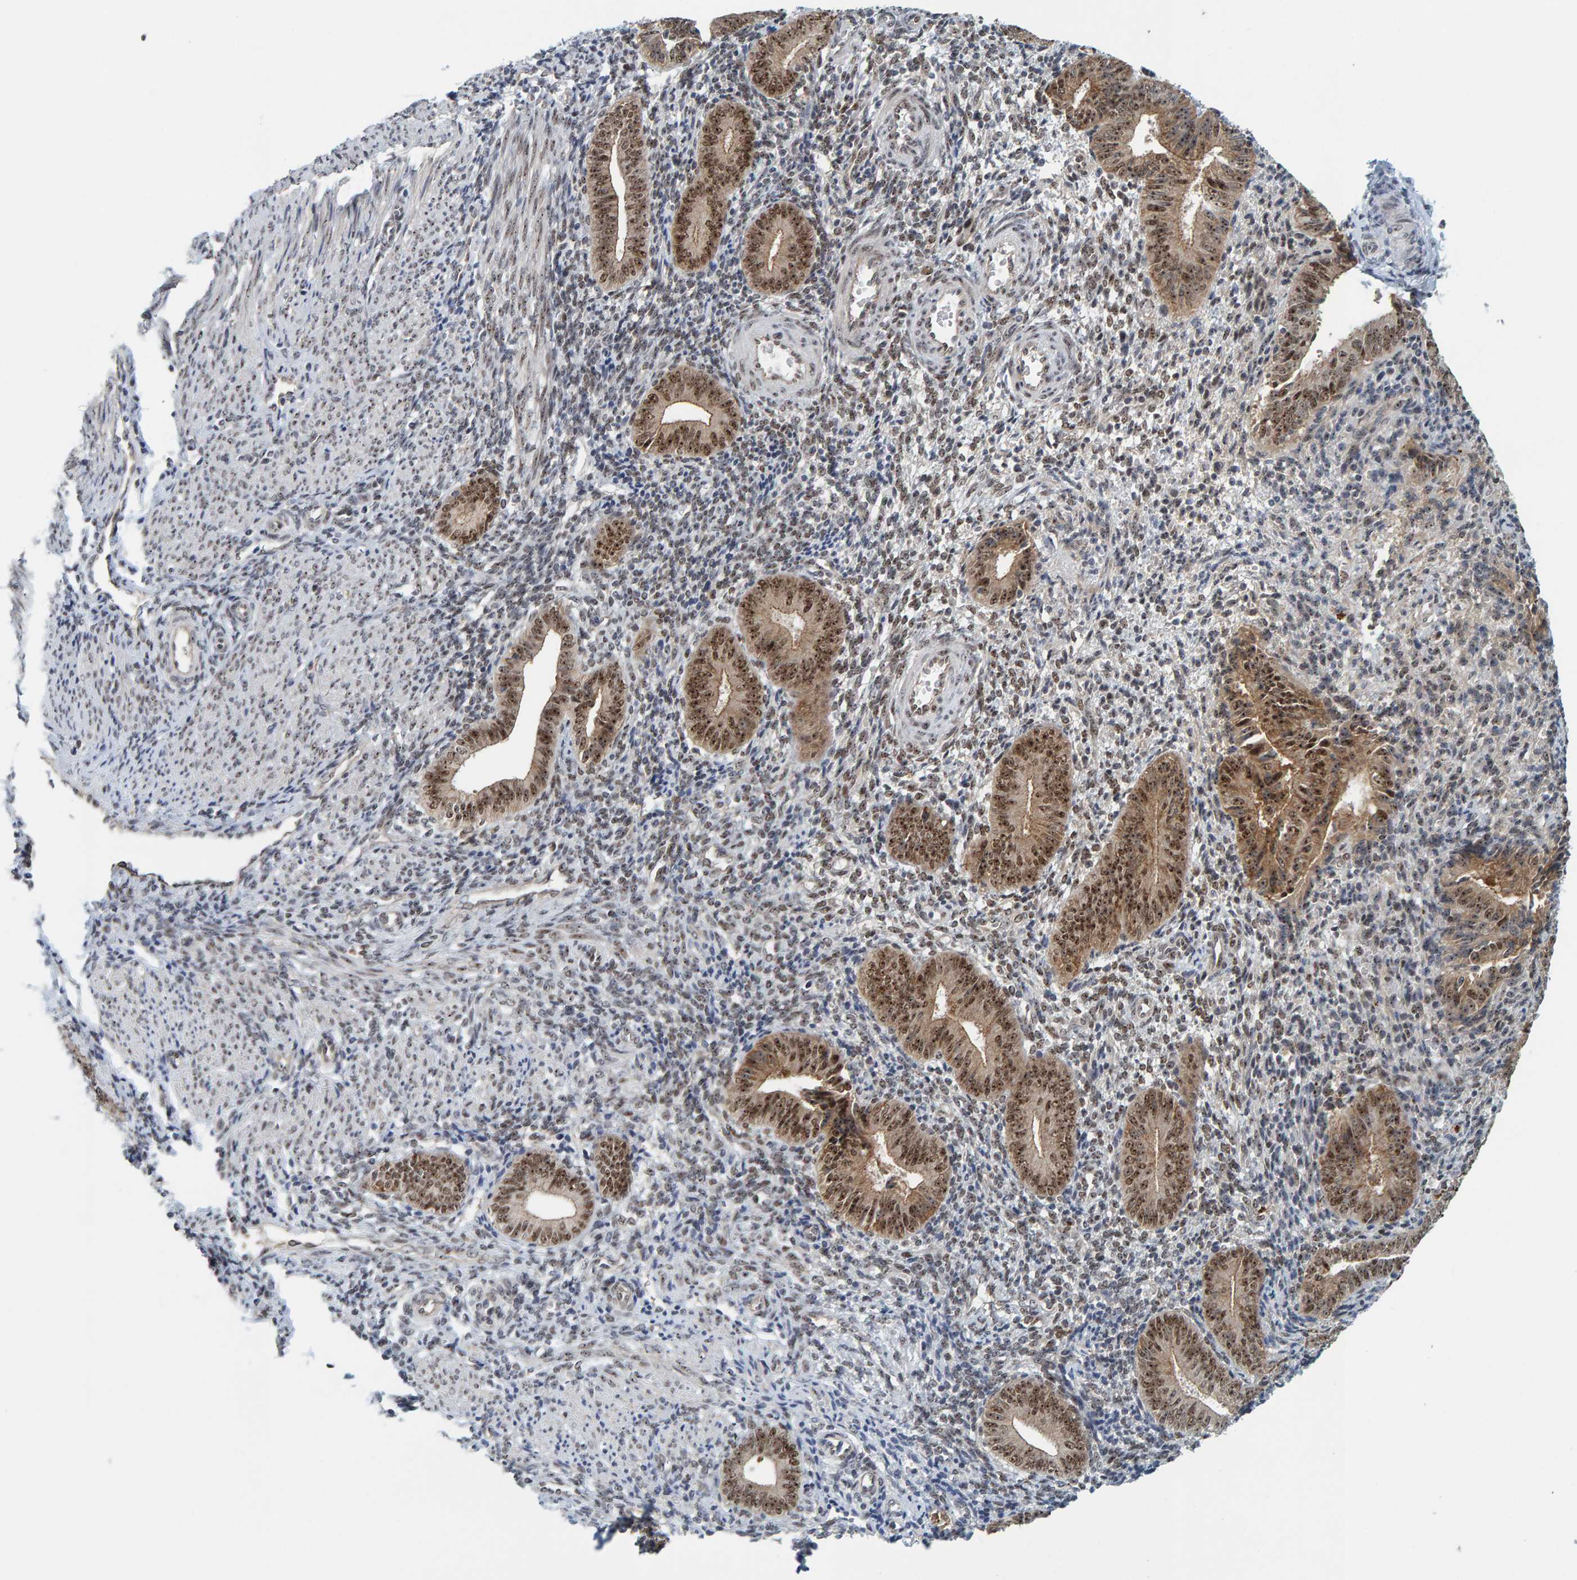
{"staining": {"intensity": "weak", "quantity": ">75%", "location": "nuclear"}, "tissue": "endometrium", "cell_type": "Cells in endometrial stroma", "image_type": "normal", "snomed": [{"axis": "morphology", "description": "Normal tissue, NOS"}, {"axis": "topography", "description": "Uterus"}, {"axis": "topography", "description": "Endometrium"}], "caption": "Cells in endometrial stroma show low levels of weak nuclear positivity in approximately >75% of cells in normal human endometrium. (IHC, brightfield microscopy, high magnification).", "gene": "POLR1E", "patient": {"sex": "female", "age": 33}}